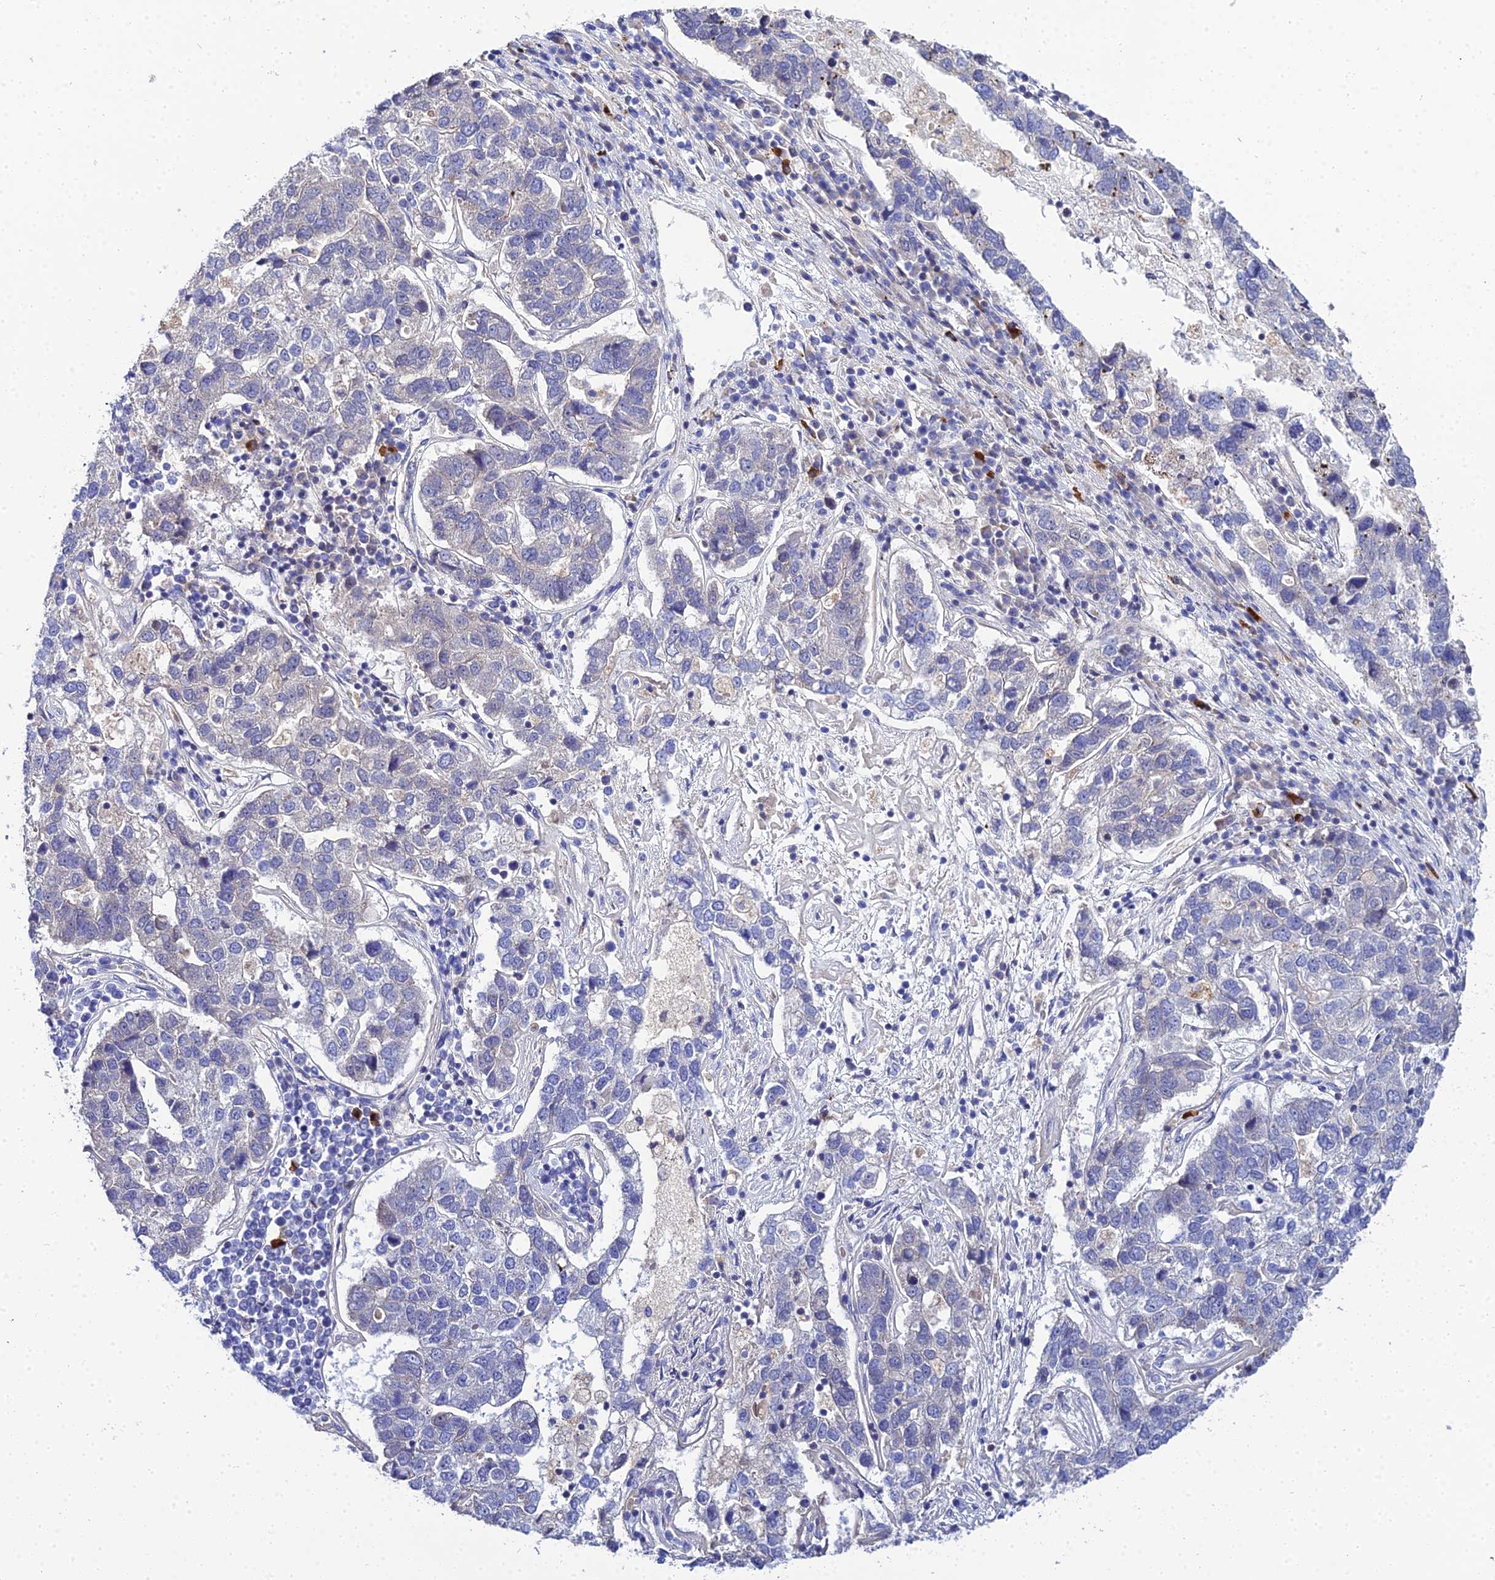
{"staining": {"intensity": "negative", "quantity": "none", "location": "none"}, "tissue": "pancreatic cancer", "cell_type": "Tumor cells", "image_type": "cancer", "snomed": [{"axis": "morphology", "description": "Adenocarcinoma, NOS"}, {"axis": "topography", "description": "Pancreas"}], "caption": "IHC image of neoplastic tissue: human pancreatic adenocarcinoma stained with DAB shows no significant protein expression in tumor cells.", "gene": "APOBEC3H", "patient": {"sex": "female", "age": 61}}